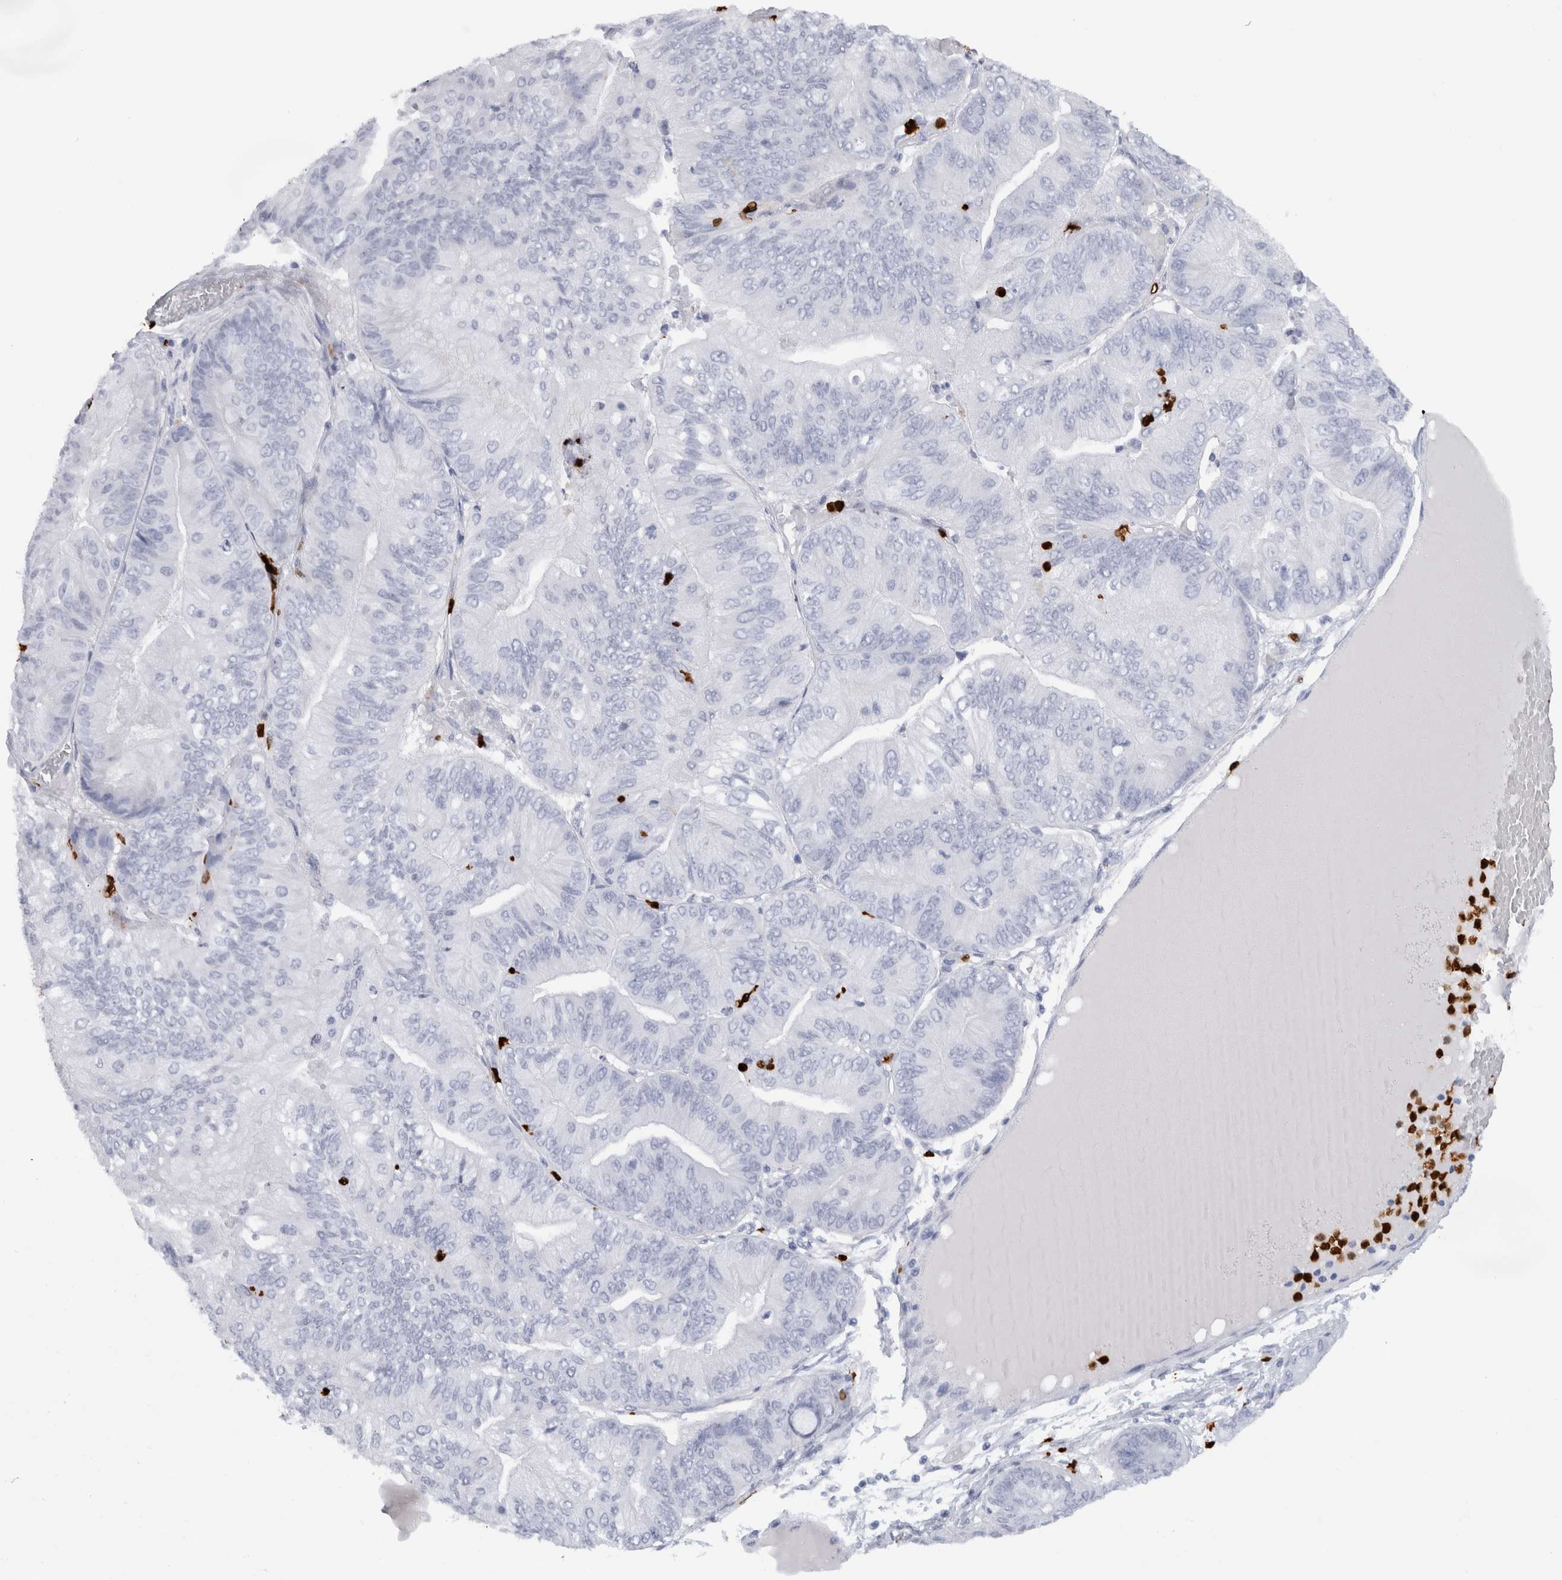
{"staining": {"intensity": "negative", "quantity": "none", "location": "none"}, "tissue": "ovarian cancer", "cell_type": "Tumor cells", "image_type": "cancer", "snomed": [{"axis": "morphology", "description": "Cystadenocarcinoma, mucinous, NOS"}, {"axis": "topography", "description": "Ovary"}], "caption": "This is a micrograph of IHC staining of ovarian cancer, which shows no staining in tumor cells.", "gene": "S100A8", "patient": {"sex": "female", "age": 61}}